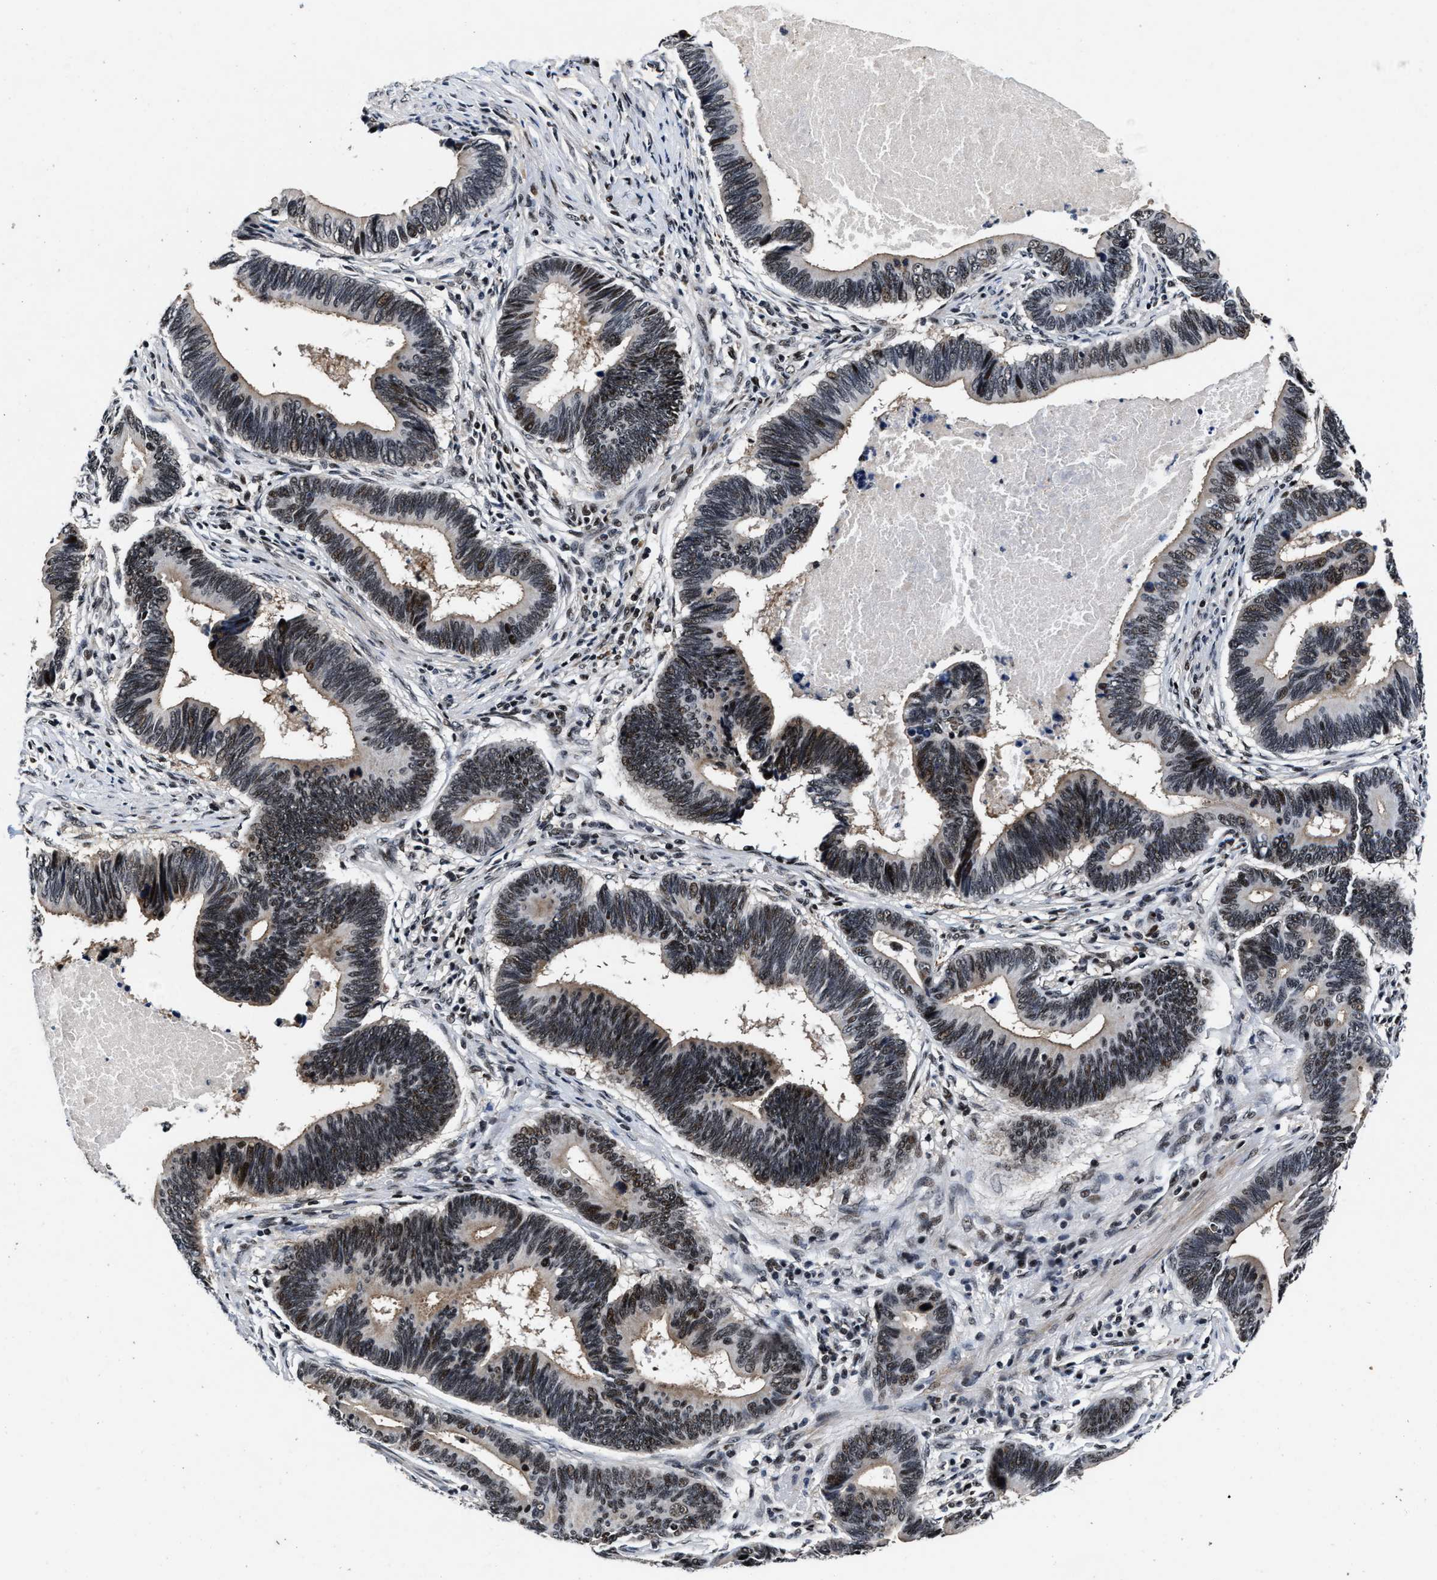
{"staining": {"intensity": "weak", "quantity": "25%-75%", "location": "nuclear"}, "tissue": "pancreatic cancer", "cell_type": "Tumor cells", "image_type": "cancer", "snomed": [{"axis": "morphology", "description": "Adenocarcinoma, NOS"}, {"axis": "topography", "description": "Pancreas"}], "caption": "Adenocarcinoma (pancreatic) was stained to show a protein in brown. There is low levels of weak nuclear staining in approximately 25%-75% of tumor cells. Nuclei are stained in blue.", "gene": "ZNF233", "patient": {"sex": "female", "age": 70}}